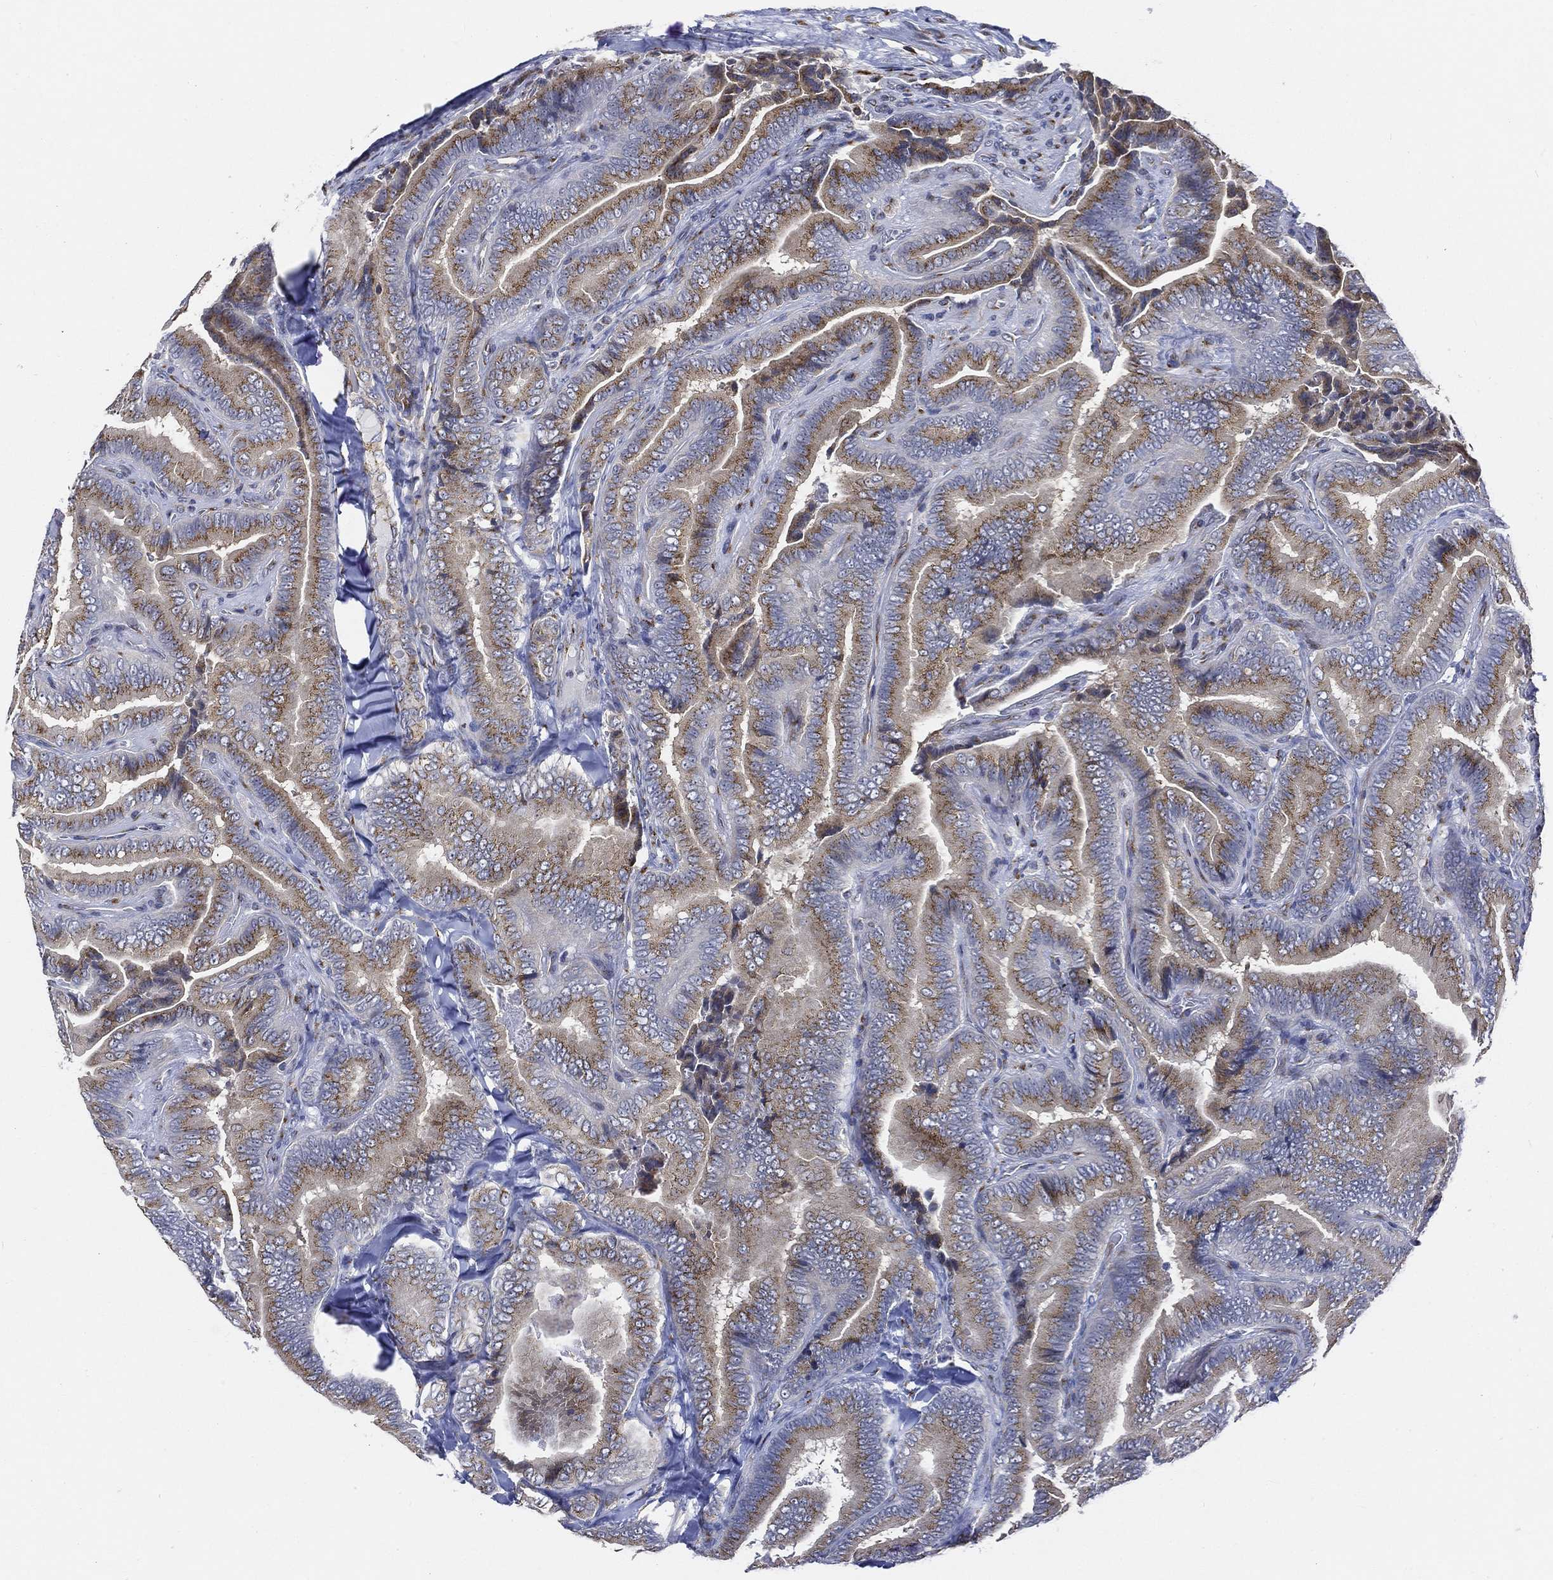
{"staining": {"intensity": "moderate", "quantity": ">75%", "location": "cytoplasmic/membranous"}, "tissue": "thyroid cancer", "cell_type": "Tumor cells", "image_type": "cancer", "snomed": [{"axis": "morphology", "description": "Papillary adenocarcinoma, NOS"}, {"axis": "topography", "description": "Thyroid gland"}], "caption": "Human thyroid cancer (papillary adenocarcinoma) stained with a brown dye demonstrates moderate cytoplasmic/membranous positive expression in about >75% of tumor cells.", "gene": "TICAM1", "patient": {"sex": "male", "age": 61}}